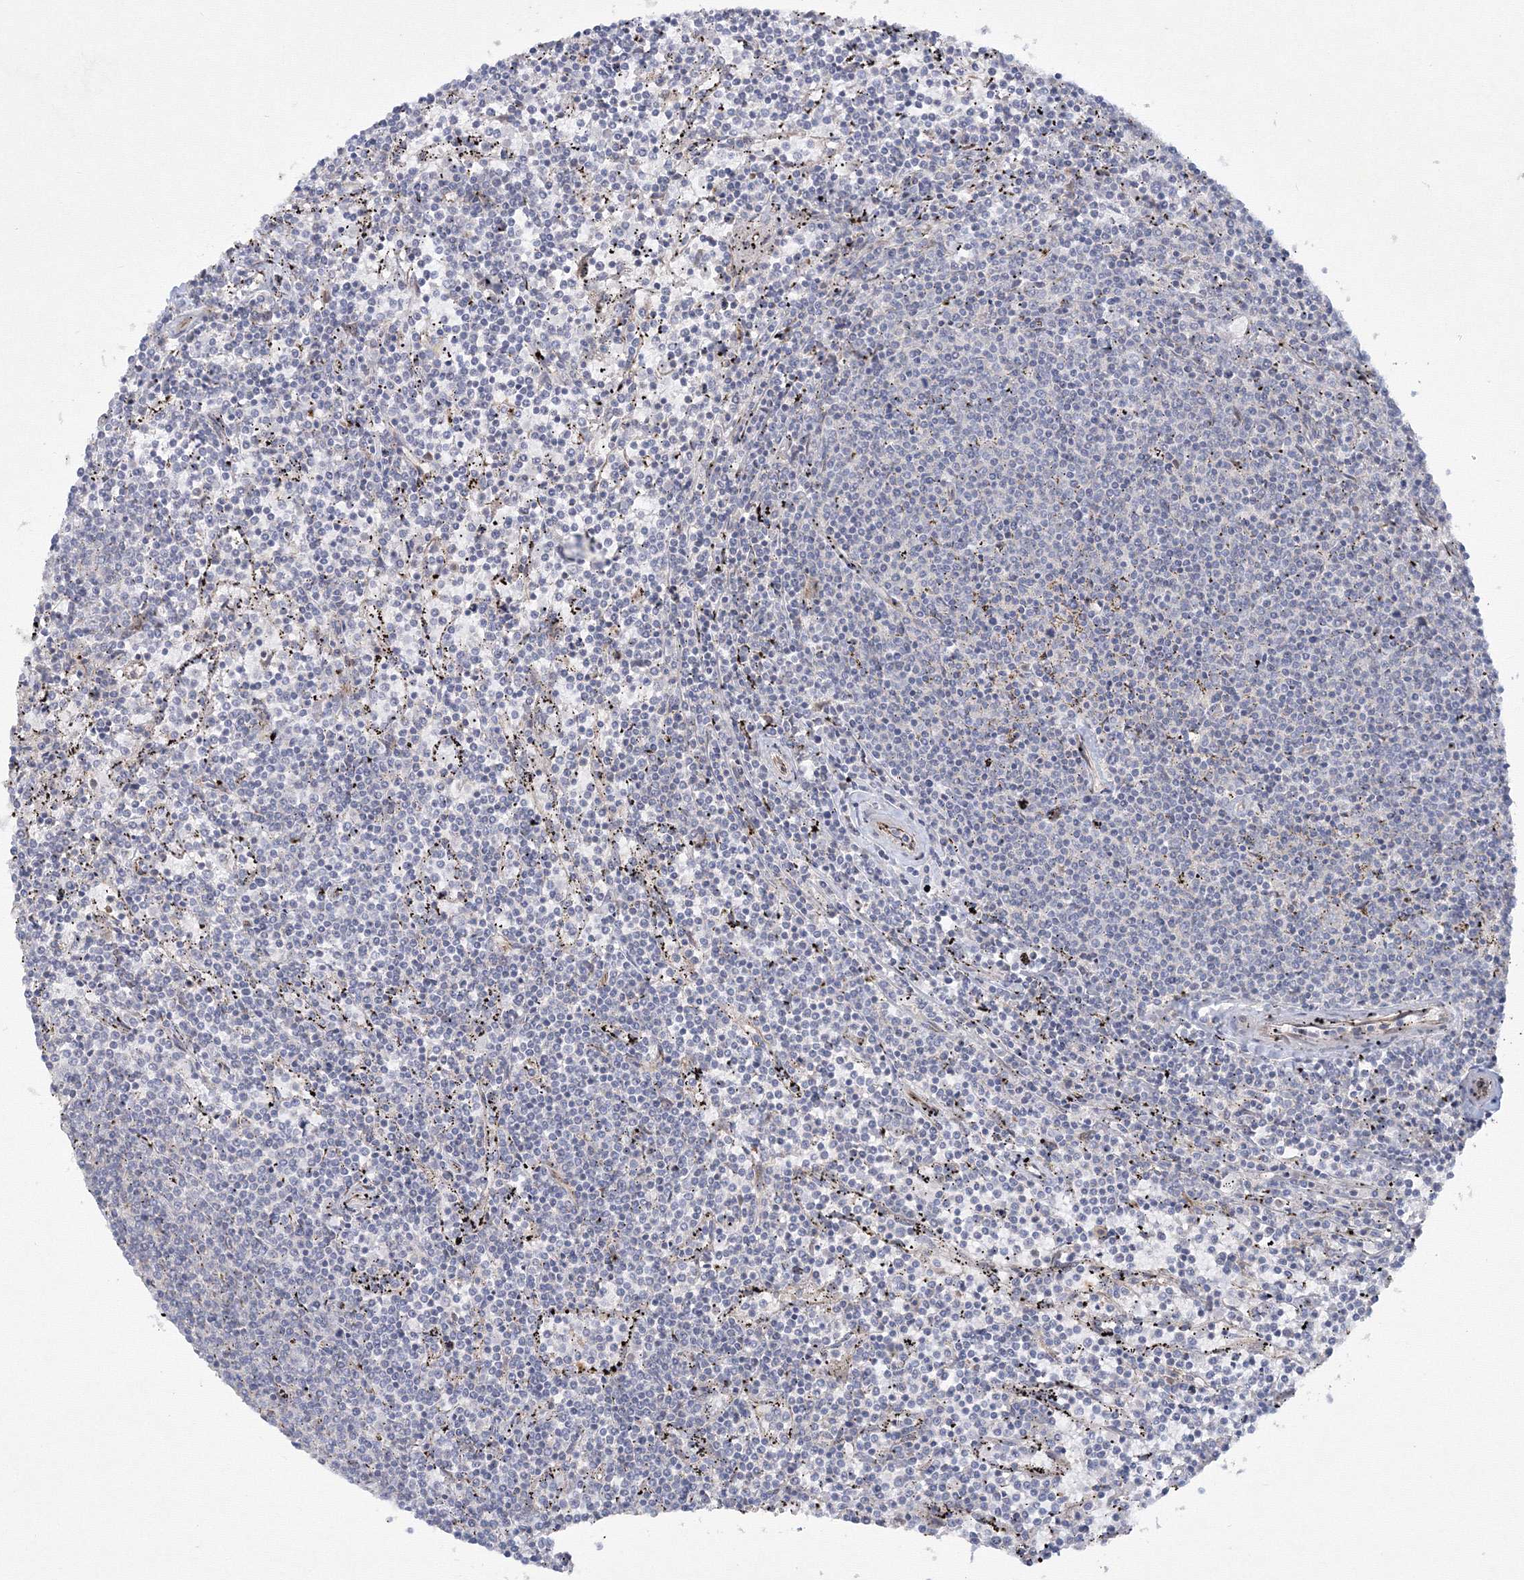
{"staining": {"intensity": "negative", "quantity": "none", "location": "none"}, "tissue": "lymphoma", "cell_type": "Tumor cells", "image_type": "cancer", "snomed": [{"axis": "morphology", "description": "Malignant lymphoma, non-Hodgkin's type, Low grade"}, {"axis": "topography", "description": "Spleen"}], "caption": "Malignant lymphoma, non-Hodgkin's type (low-grade) stained for a protein using IHC demonstrates no staining tumor cells.", "gene": "WDR49", "patient": {"sex": "female", "age": 50}}